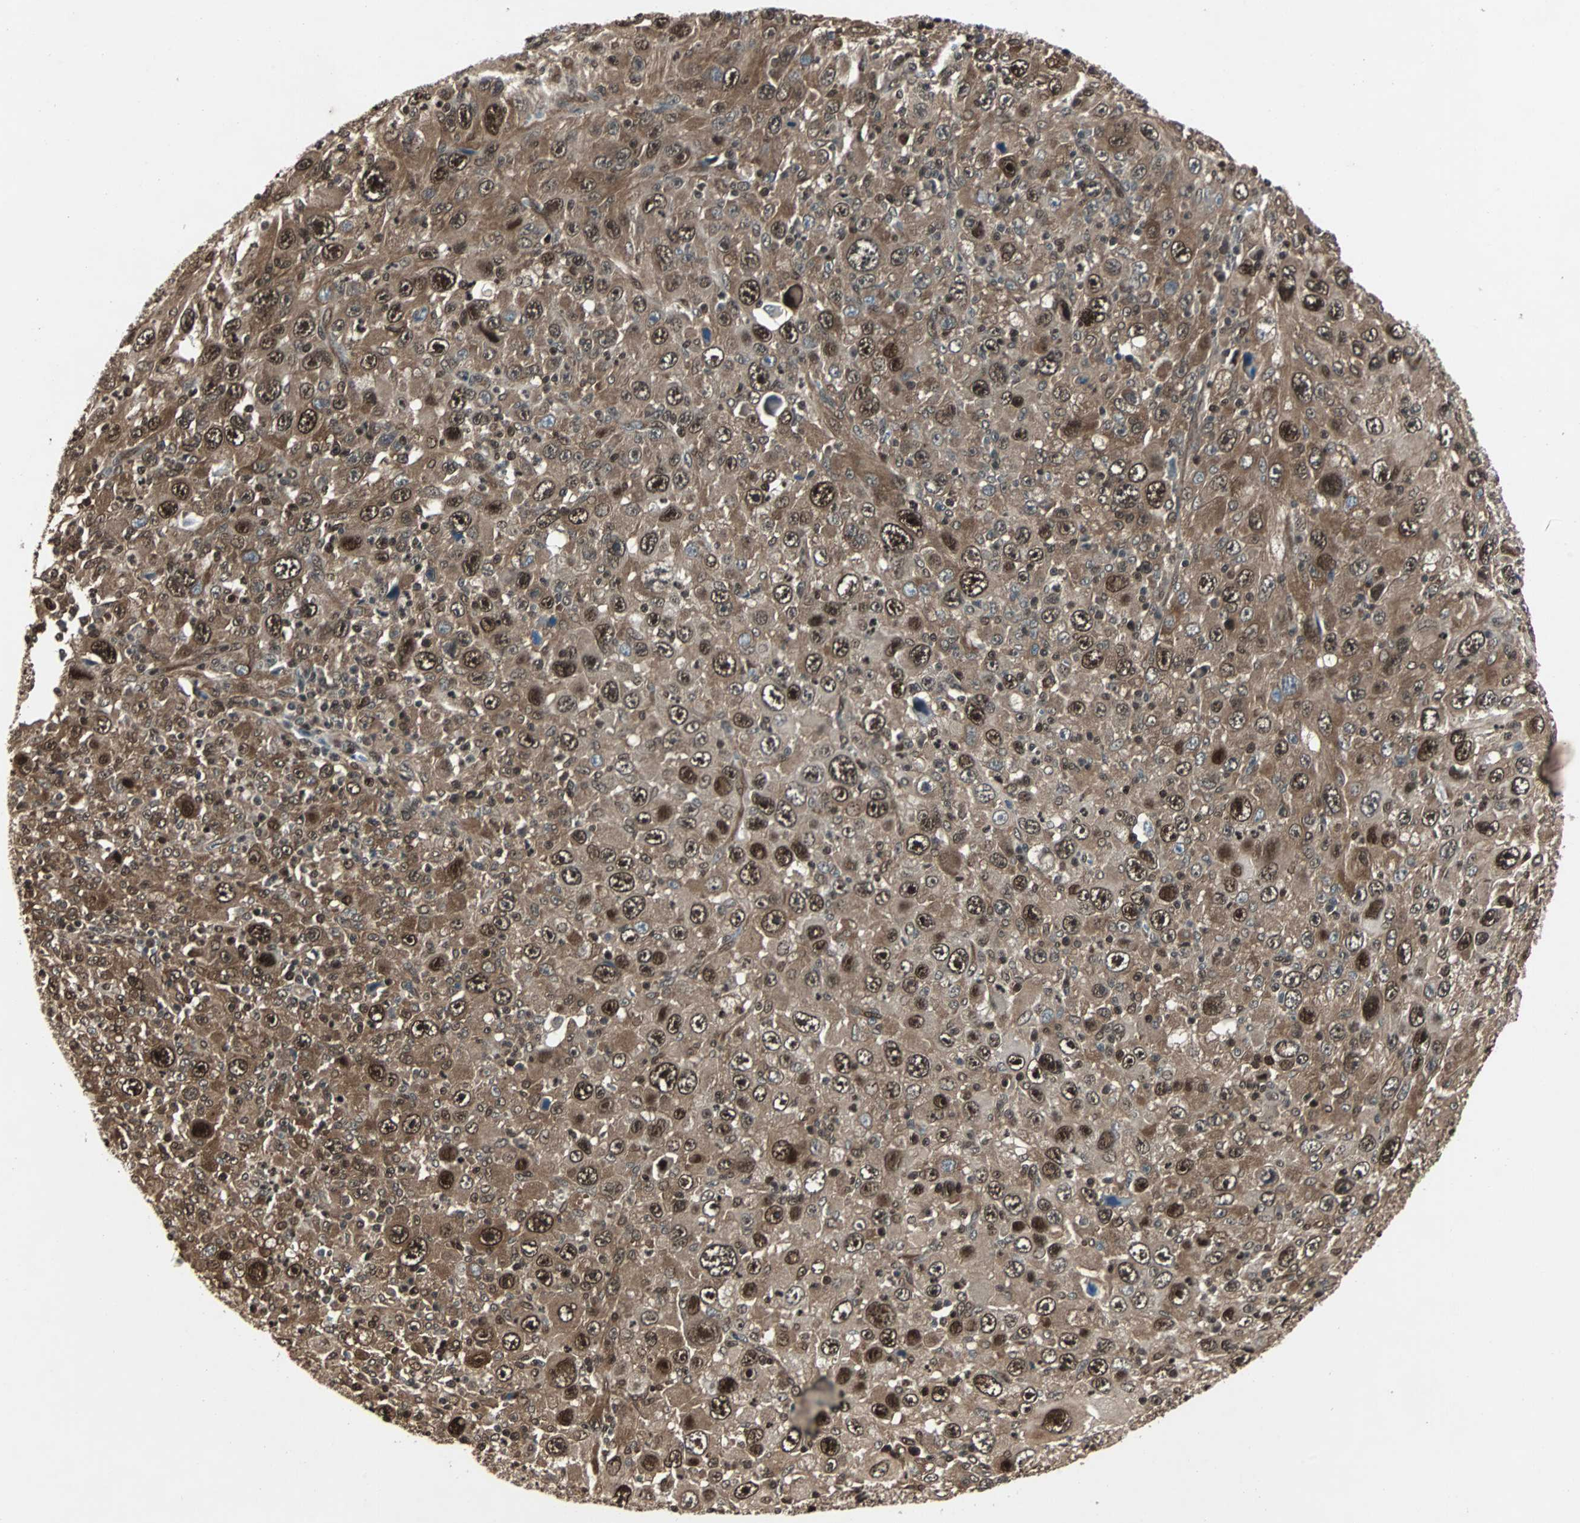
{"staining": {"intensity": "strong", "quantity": ">75%", "location": "cytoplasmic/membranous,nuclear"}, "tissue": "melanoma", "cell_type": "Tumor cells", "image_type": "cancer", "snomed": [{"axis": "morphology", "description": "Malignant melanoma, Metastatic site"}, {"axis": "topography", "description": "Skin"}], "caption": "A brown stain shows strong cytoplasmic/membranous and nuclear positivity of a protein in human melanoma tumor cells.", "gene": "ACLY", "patient": {"sex": "female", "age": 56}}